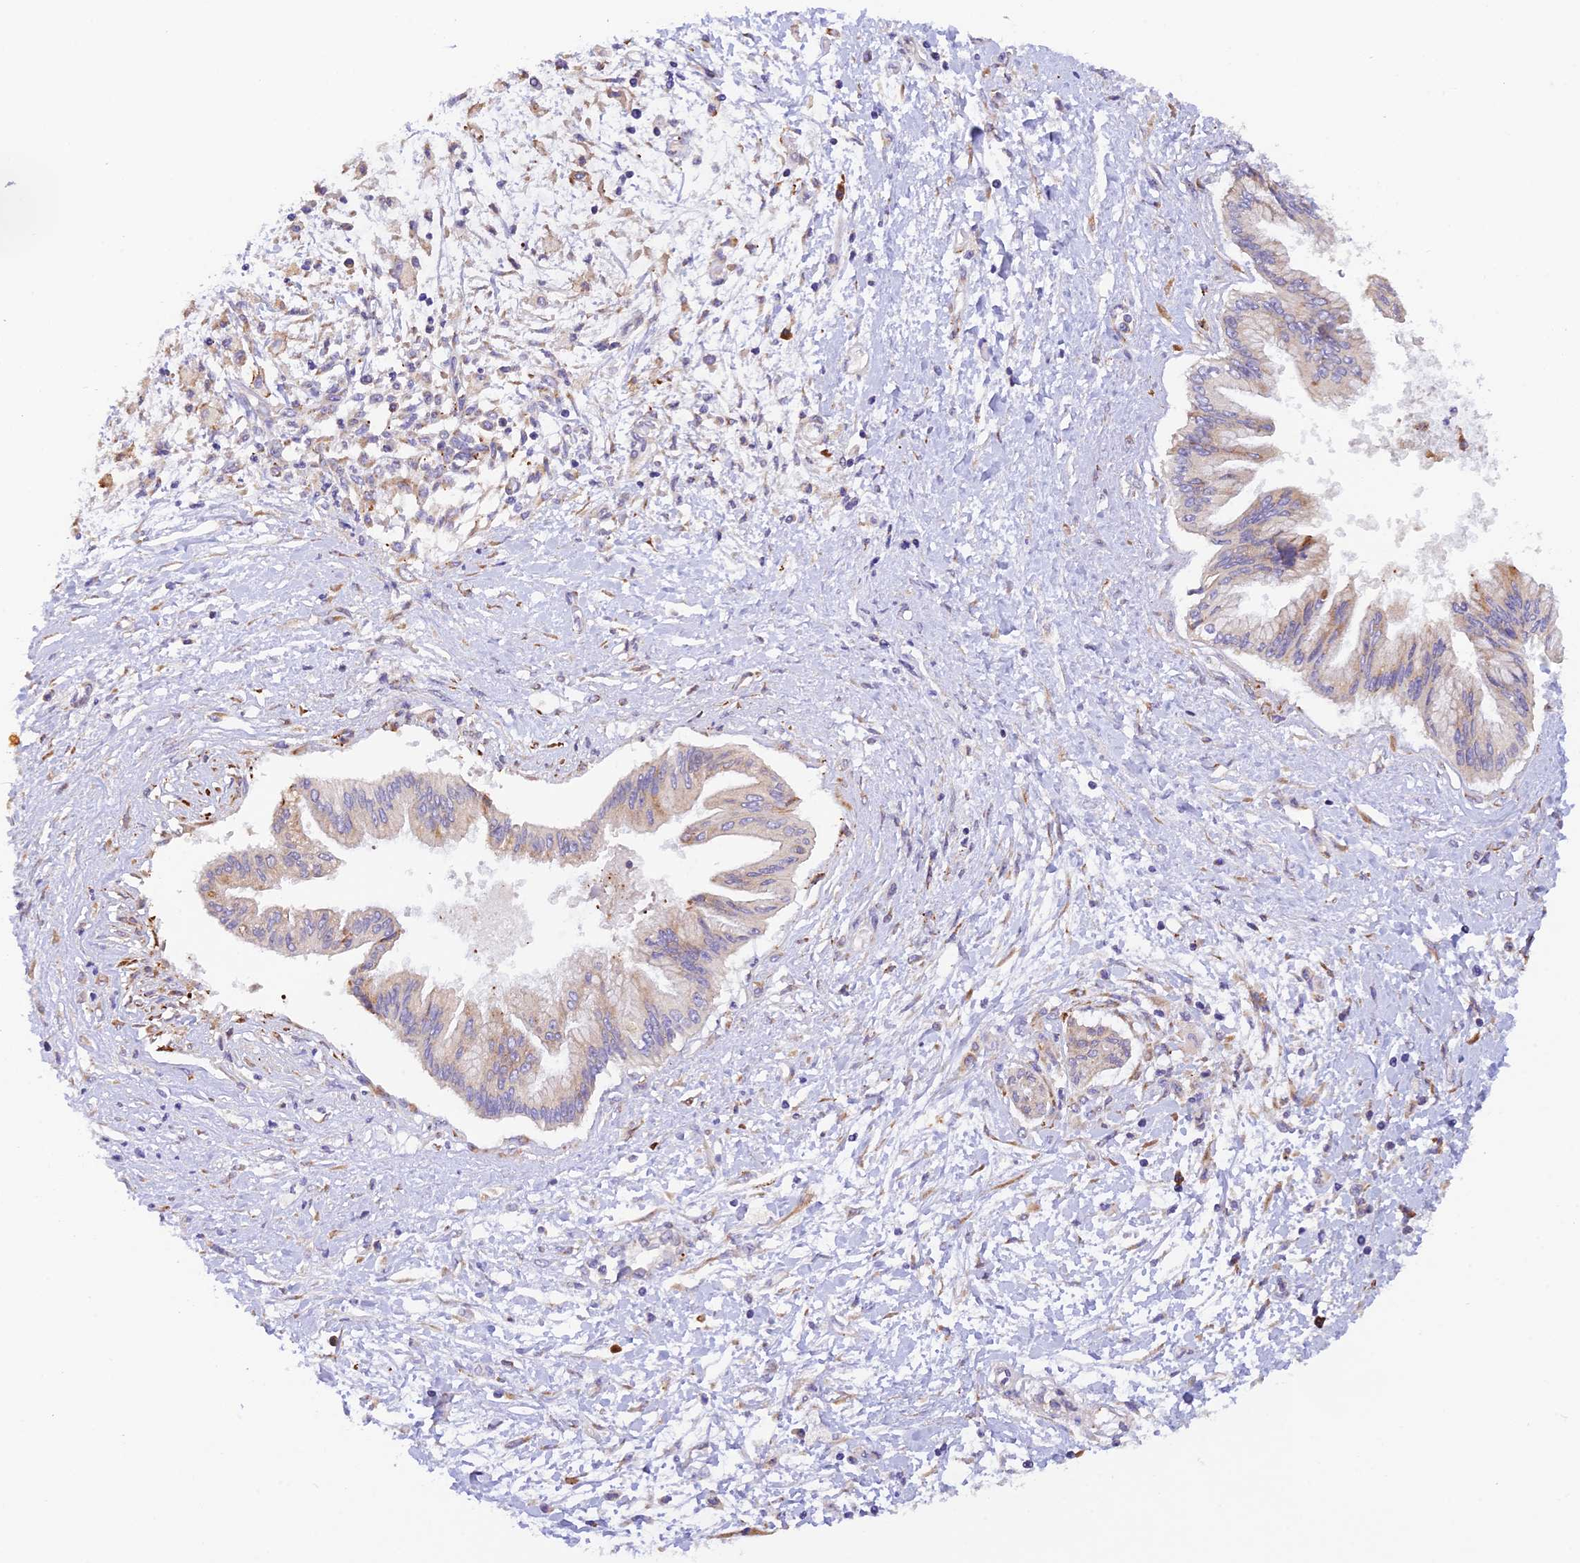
{"staining": {"intensity": "moderate", "quantity": "<25%", "location": "cytoplasmic/membranous"}, "tissue": "pancreatic cancer", "cell_type": "Tumor cells", "image_type": "cancer", "snomed": [{"axis": "morphology", "description": "Adenocarcinoma, NOS"}, {"axis": "topography", "description": "Pancreas"}], "caption": "Immunohistochemistry histopathology image of human pancreatic adenocarcinoma stained for a protein (brown), which displays low levels of moderate cytoplasmic/membranous staining in about <25% of tumor cells.", "gene": "RPL5", "patient": {"sex": "male", "age": 46}}